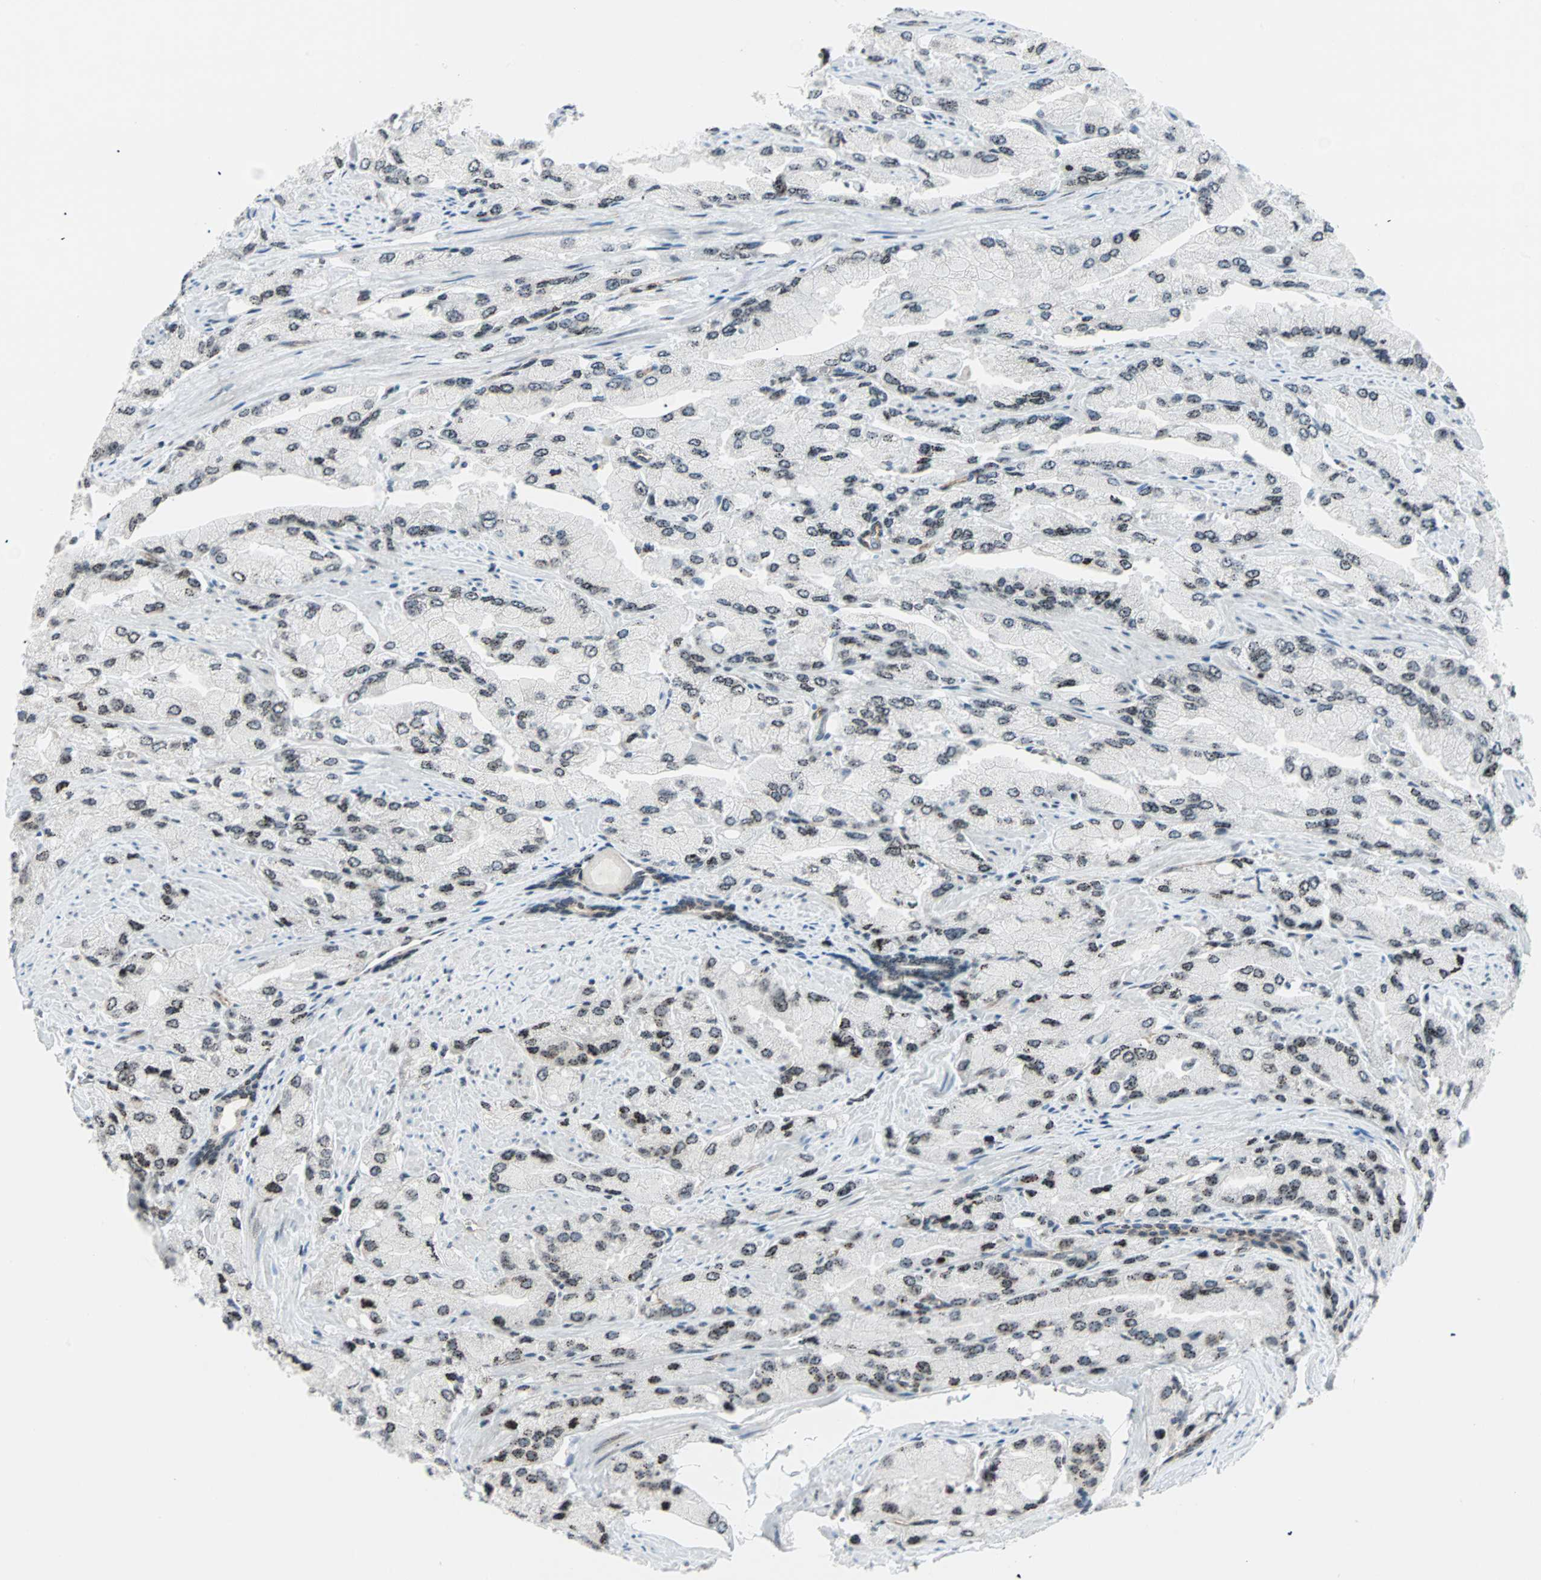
{"staining": {"intensity": "weak", "quantity": ">75%", "location": "nuclear"}, "tissue": "prostate cancer", "cell_type": "Tumor cells", "image_type": "cancer", "snomed": [{"axis": "morphology", "description": "Adenocarcinoma, High grade"}, {"axis": "topography", "description": "Prostate"}], "caption": "The image exhibits immunohistochemical staining of prostate high-grade adenocarcinoma. There is weak nuclear expression is present in approximately >75% of tumor cells.", "gene": "CENPA", "patient": {"sex": "male", "age": 58}}